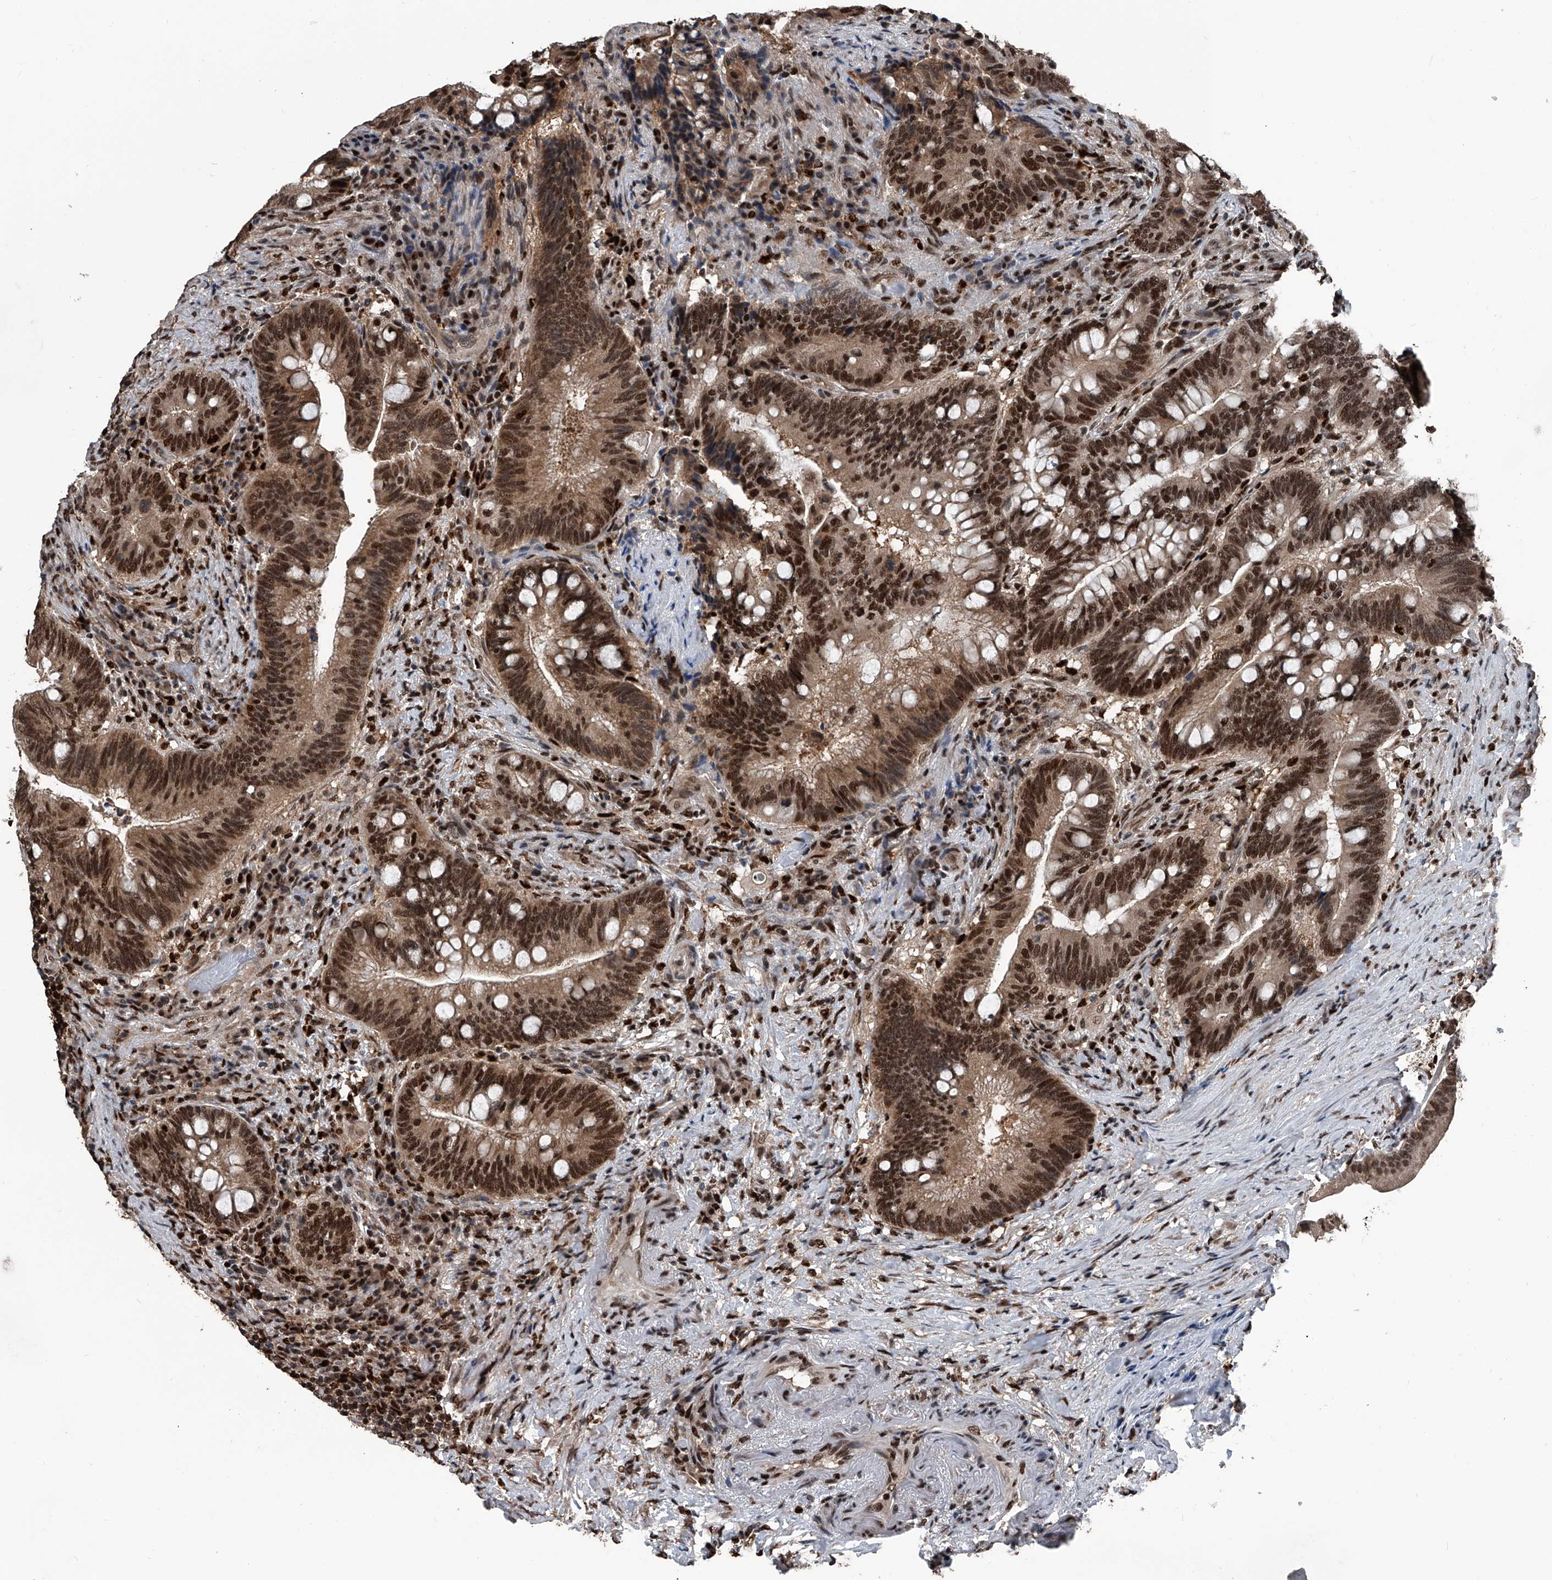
{"staining": {"intensity": "strong", "quantity": ">75%", "location": "nuclear"}, "tissue": "colorectal cancer", "cell_type": "Tumor cells", "image_type": "cancer", "snomed": [{"axis": "morphology", "description": "Adenocarcinoma, NOS"}, {"axis": "topography", "description": "Colon"}], "caption": "Strong nuclear positivity is appreciated in about >75% of tumor cells in colorectal cancer.", "gene": "FKBP5", "patient": {"sex": "female", "age": 66}}